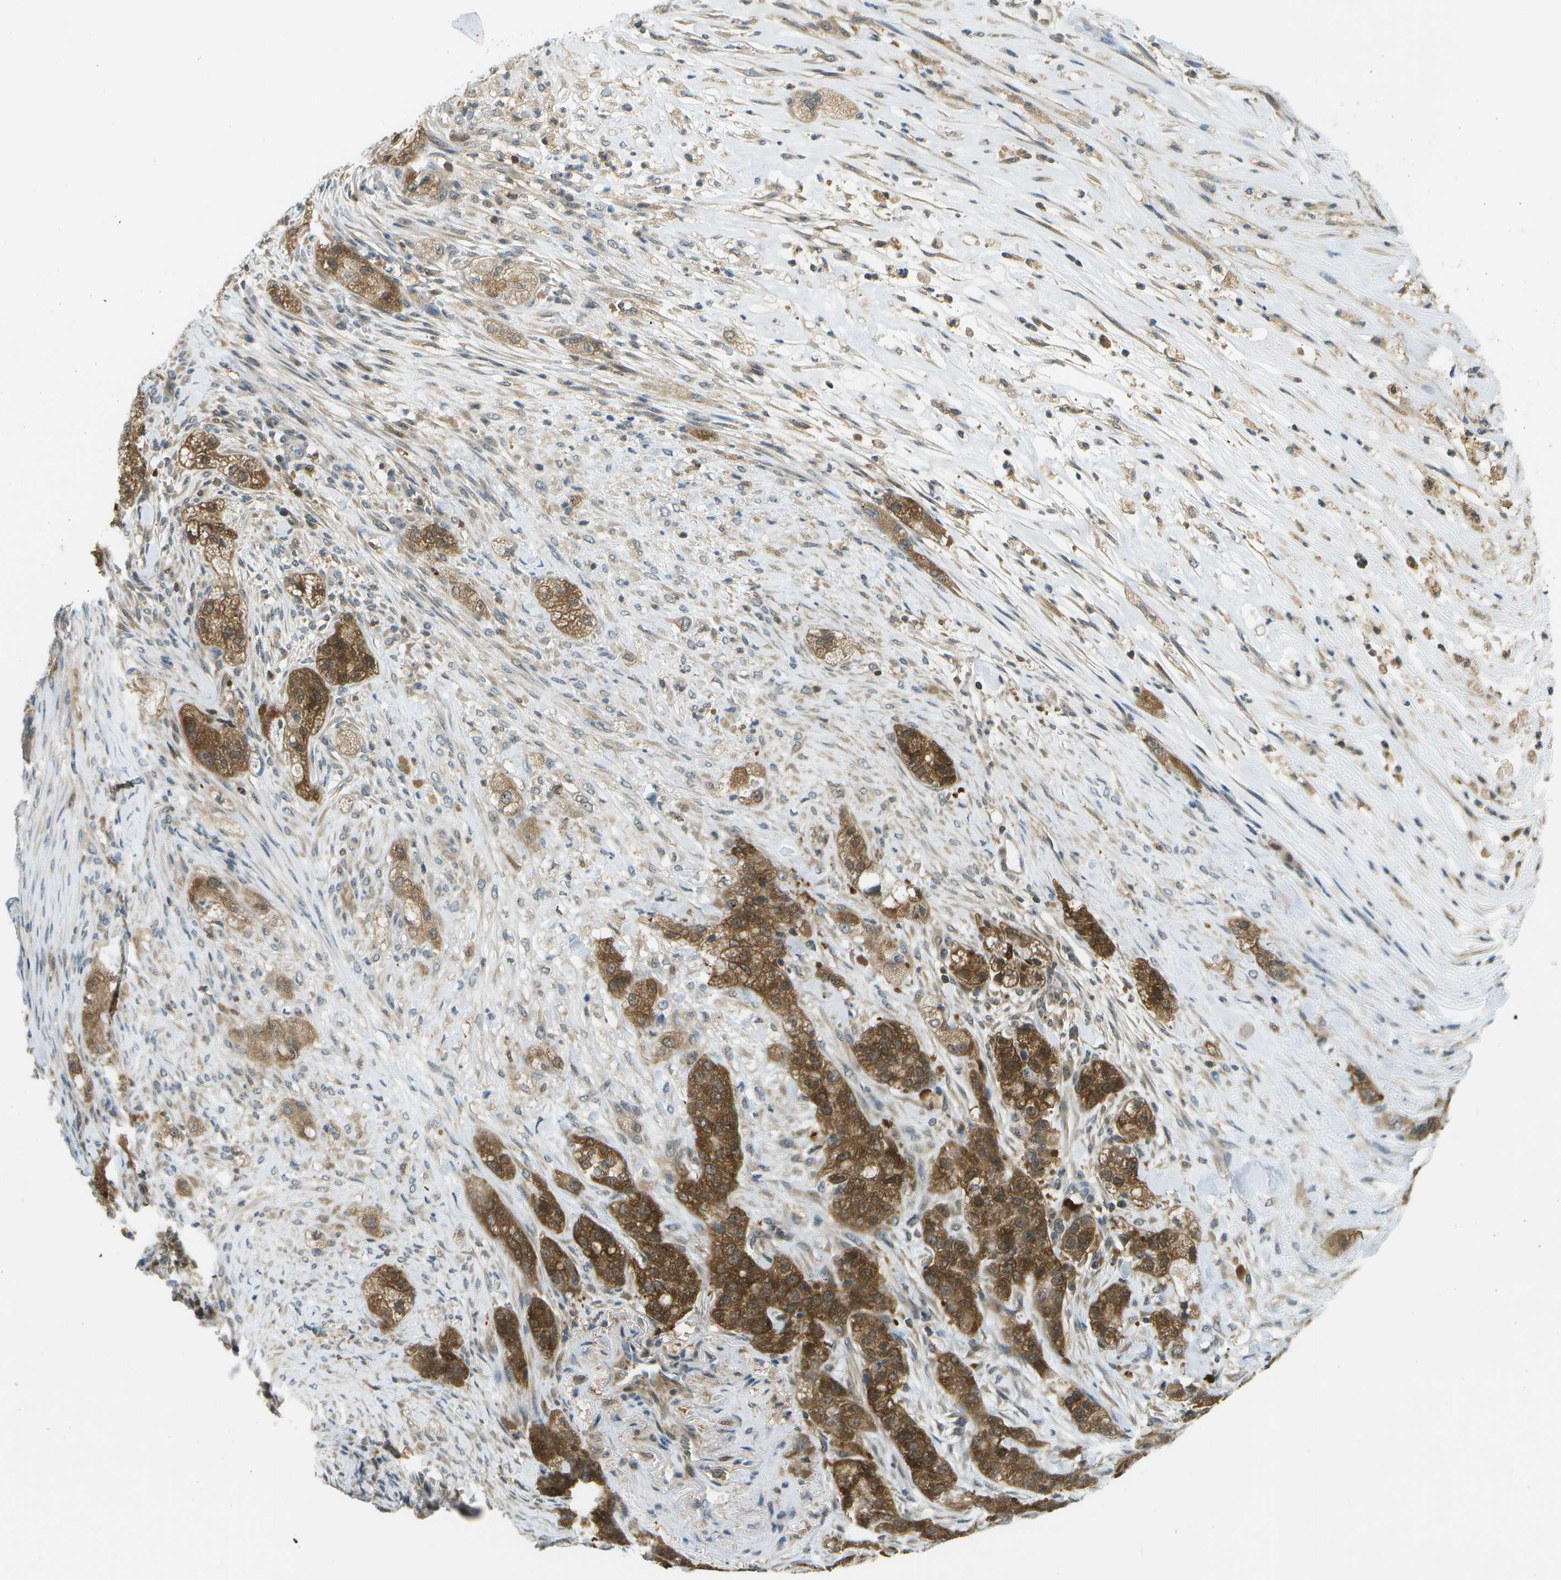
{"staining": {"intensity": "strong", "quantity": ">75%", "location": "cytoplasmic/membranous"}, "tissue": "pancreatic cancer", "cell_type": "Tumor cells", "image_type": "cancer", "snomed": [{"axis": "morphology", "description": "Adenocarcinoma, NOS"}, {"axis": "topography", "description": "Pancreas"}], "caption": "Immunohistochemical staining of human pancreatic adenocarcinoma shows high levels of strong cytoplasmic/membranous staining in approximately >75% of tumor cells. (DAB IHC with brightfield microscopy, high magnification).", "gene": "CDH23", "patient": {"sex": "female", "age": 78}}